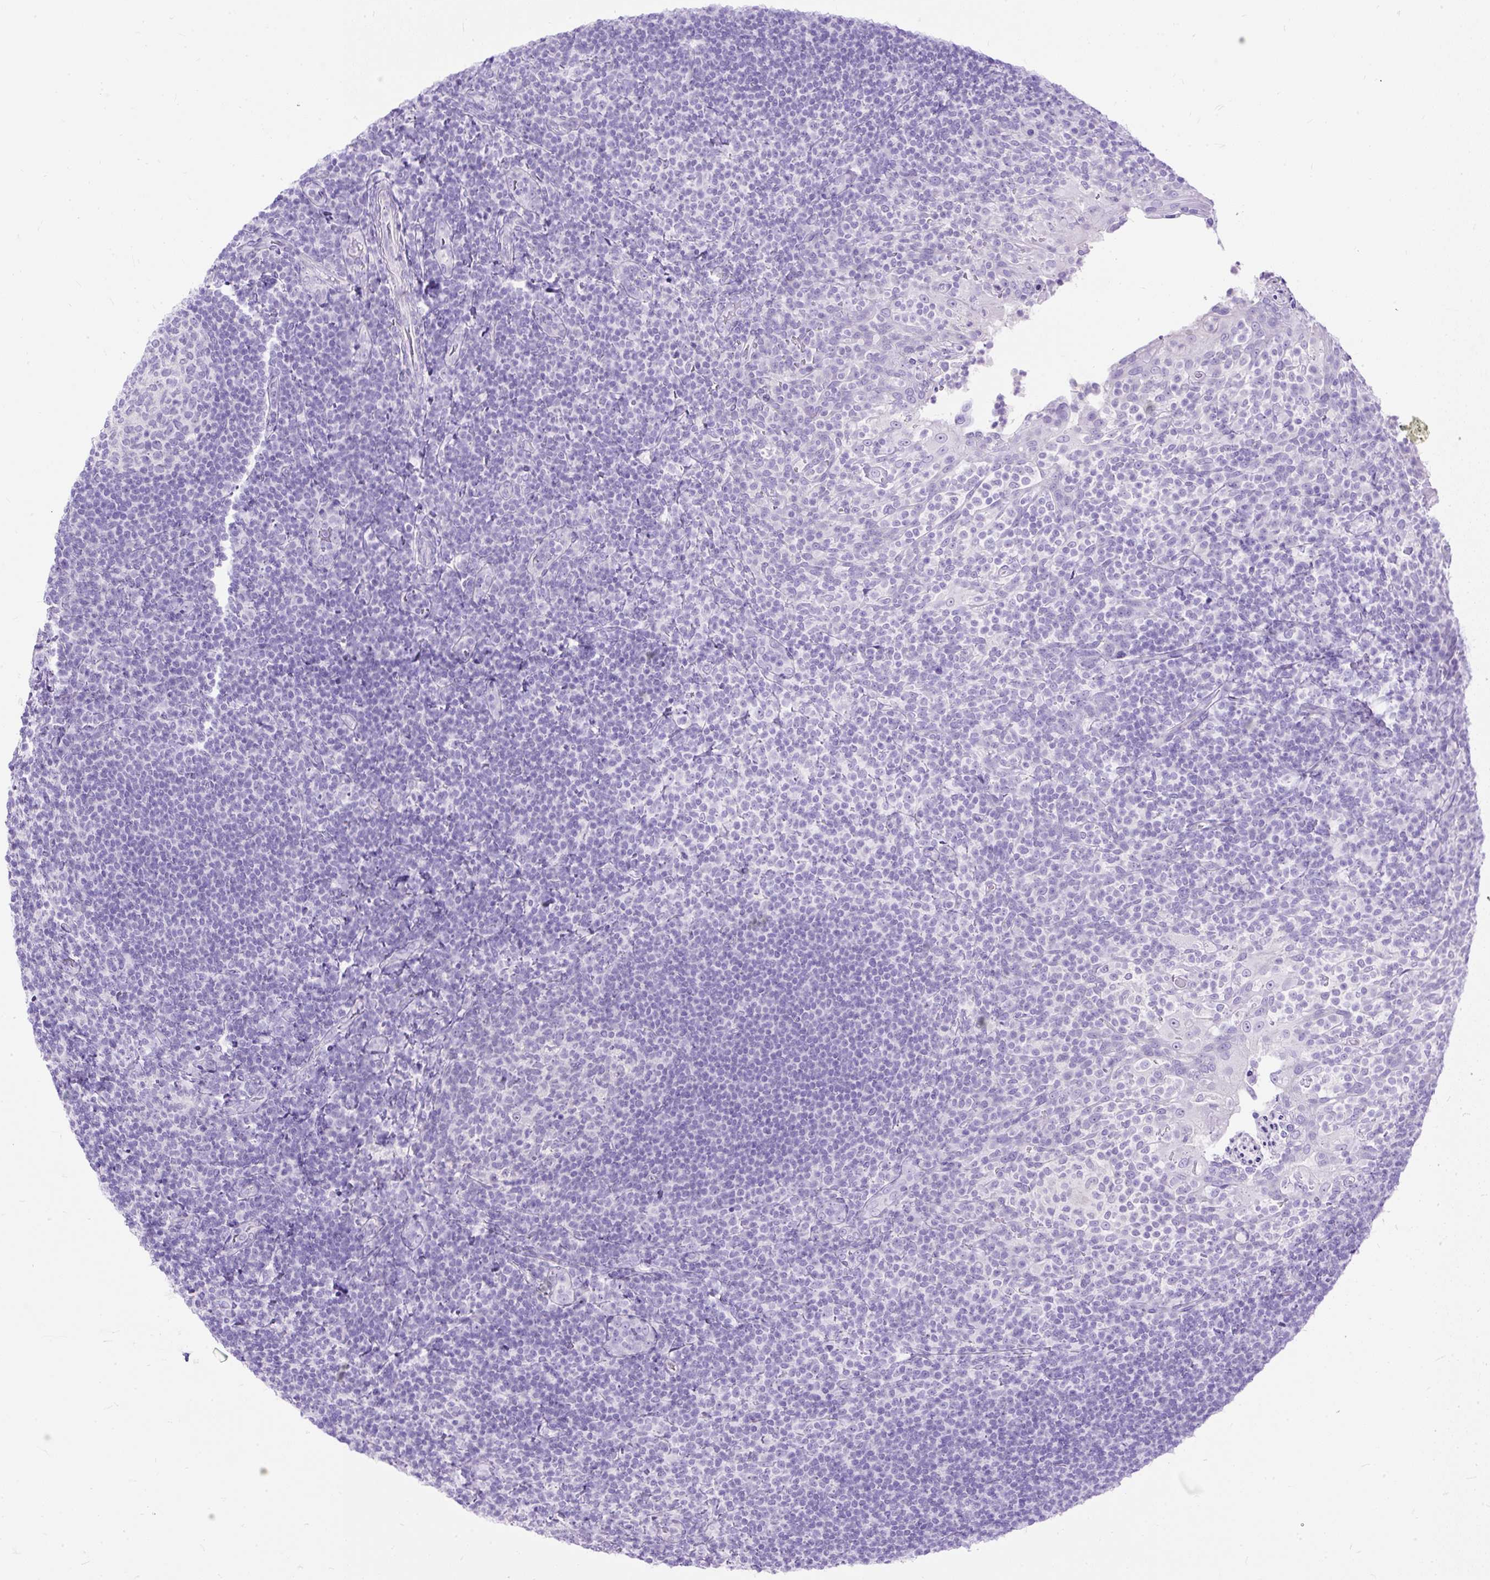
{"staining": {"intensity": "negative", "quantity": "none", "location": "none"}, "tissue": "tonsil", "cell_type": "Germinal center cells", "image_type": "normal", "snomed": [{"axis": "morphology", "description": "Normal tissue, NOS"}, {"axis": "topography", "description": "Tonsil"}], "caption": "The micrograph reveals no staining of germinal center cells in normal tonsil. (Brightfield microscopy of DAB immunohistochemistry at high magnification).", "gene": "HEY1", "patient": {"sex": "female", "age": 10}}